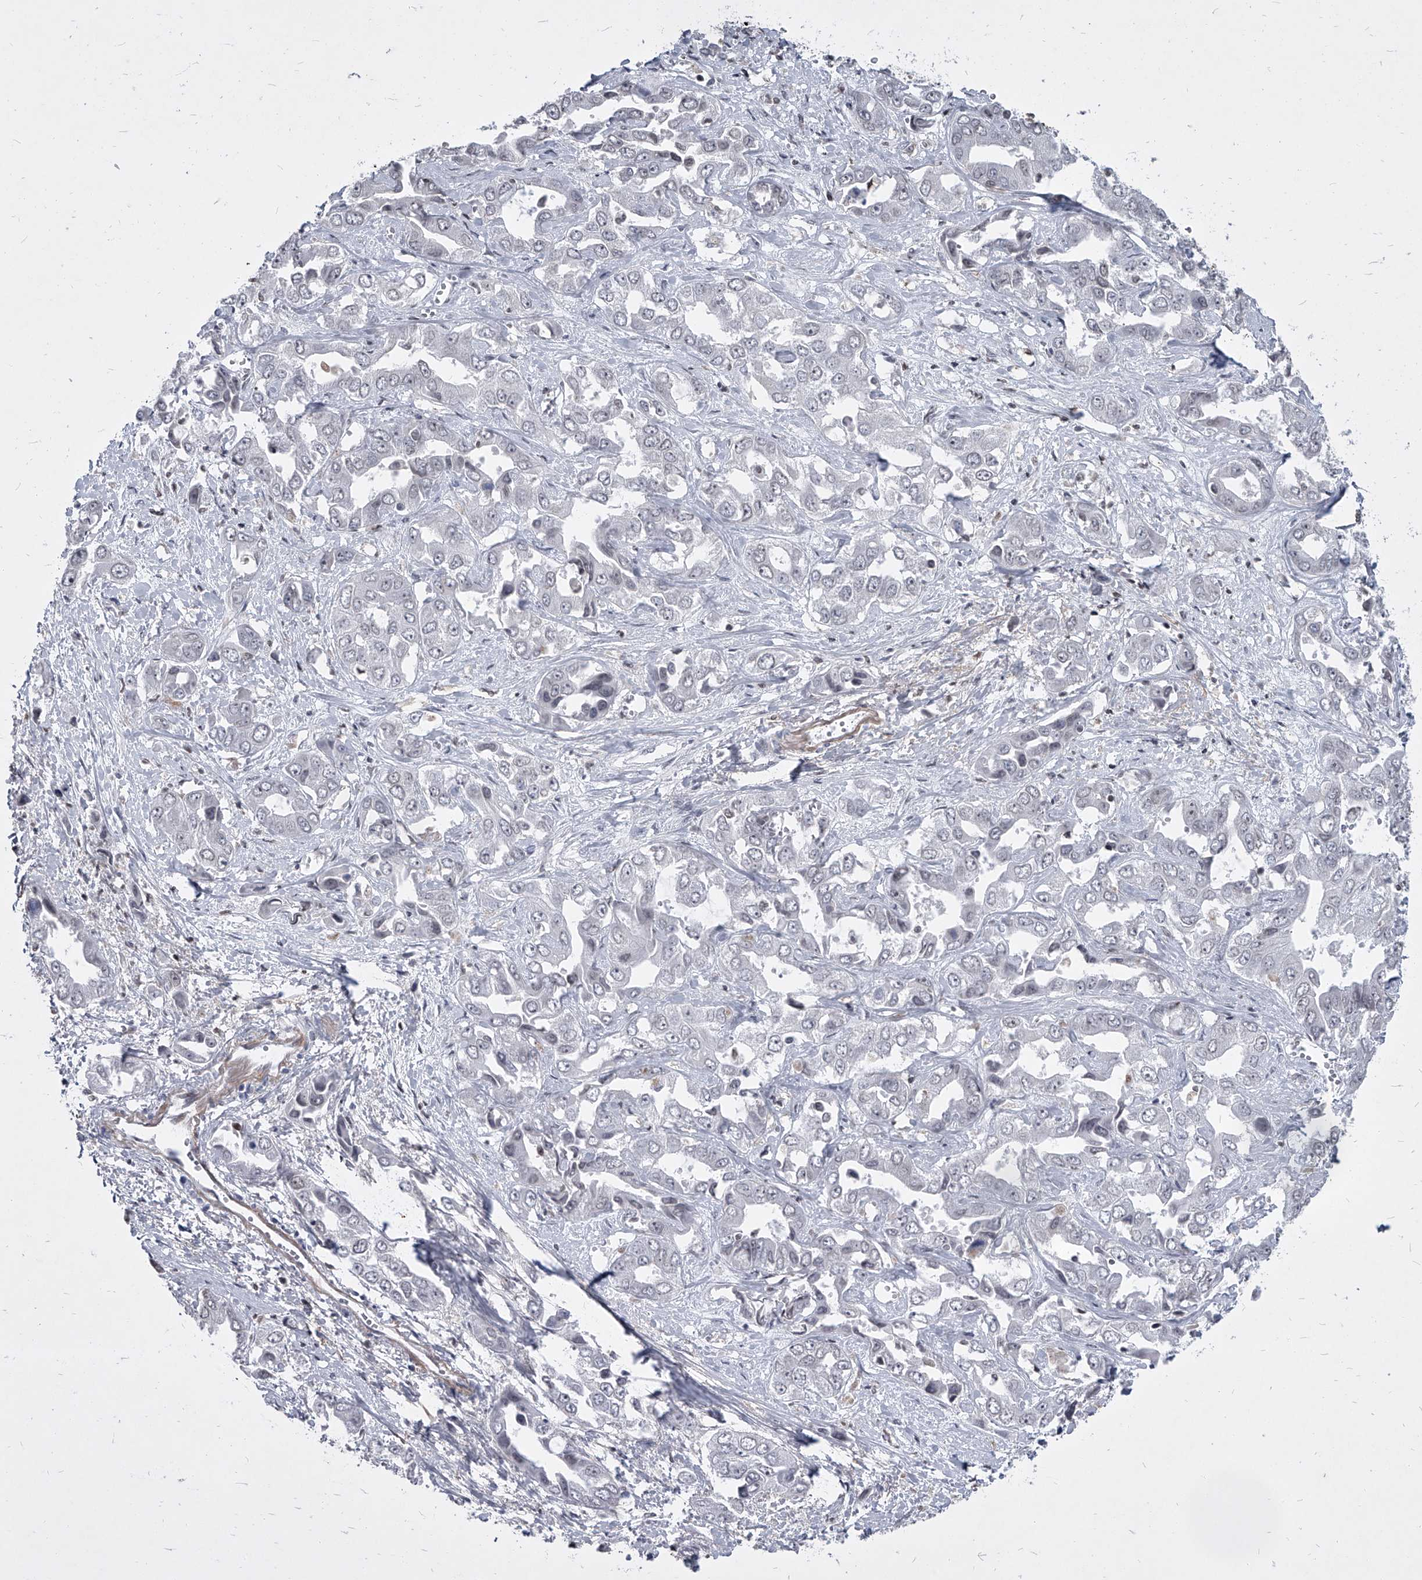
{"staining": {"intensity": "negative", "quantity": "none", "location": "none"}, "tissue": "liver cancer", "cell_type": "Tumor cells", "image_type": "cancer", "snomed": [{"axis": "morphology", "description": "Cholangiocarcinoma"}, {"axis": "topography", "description": "Liver"}], "caption": "Immunohistochemistry of cholangiocarcinoma (liver) demonstrates no expression in tumor cells.", "gene": "PPIL4", "patient": {"sex": "female", "age": 52}}